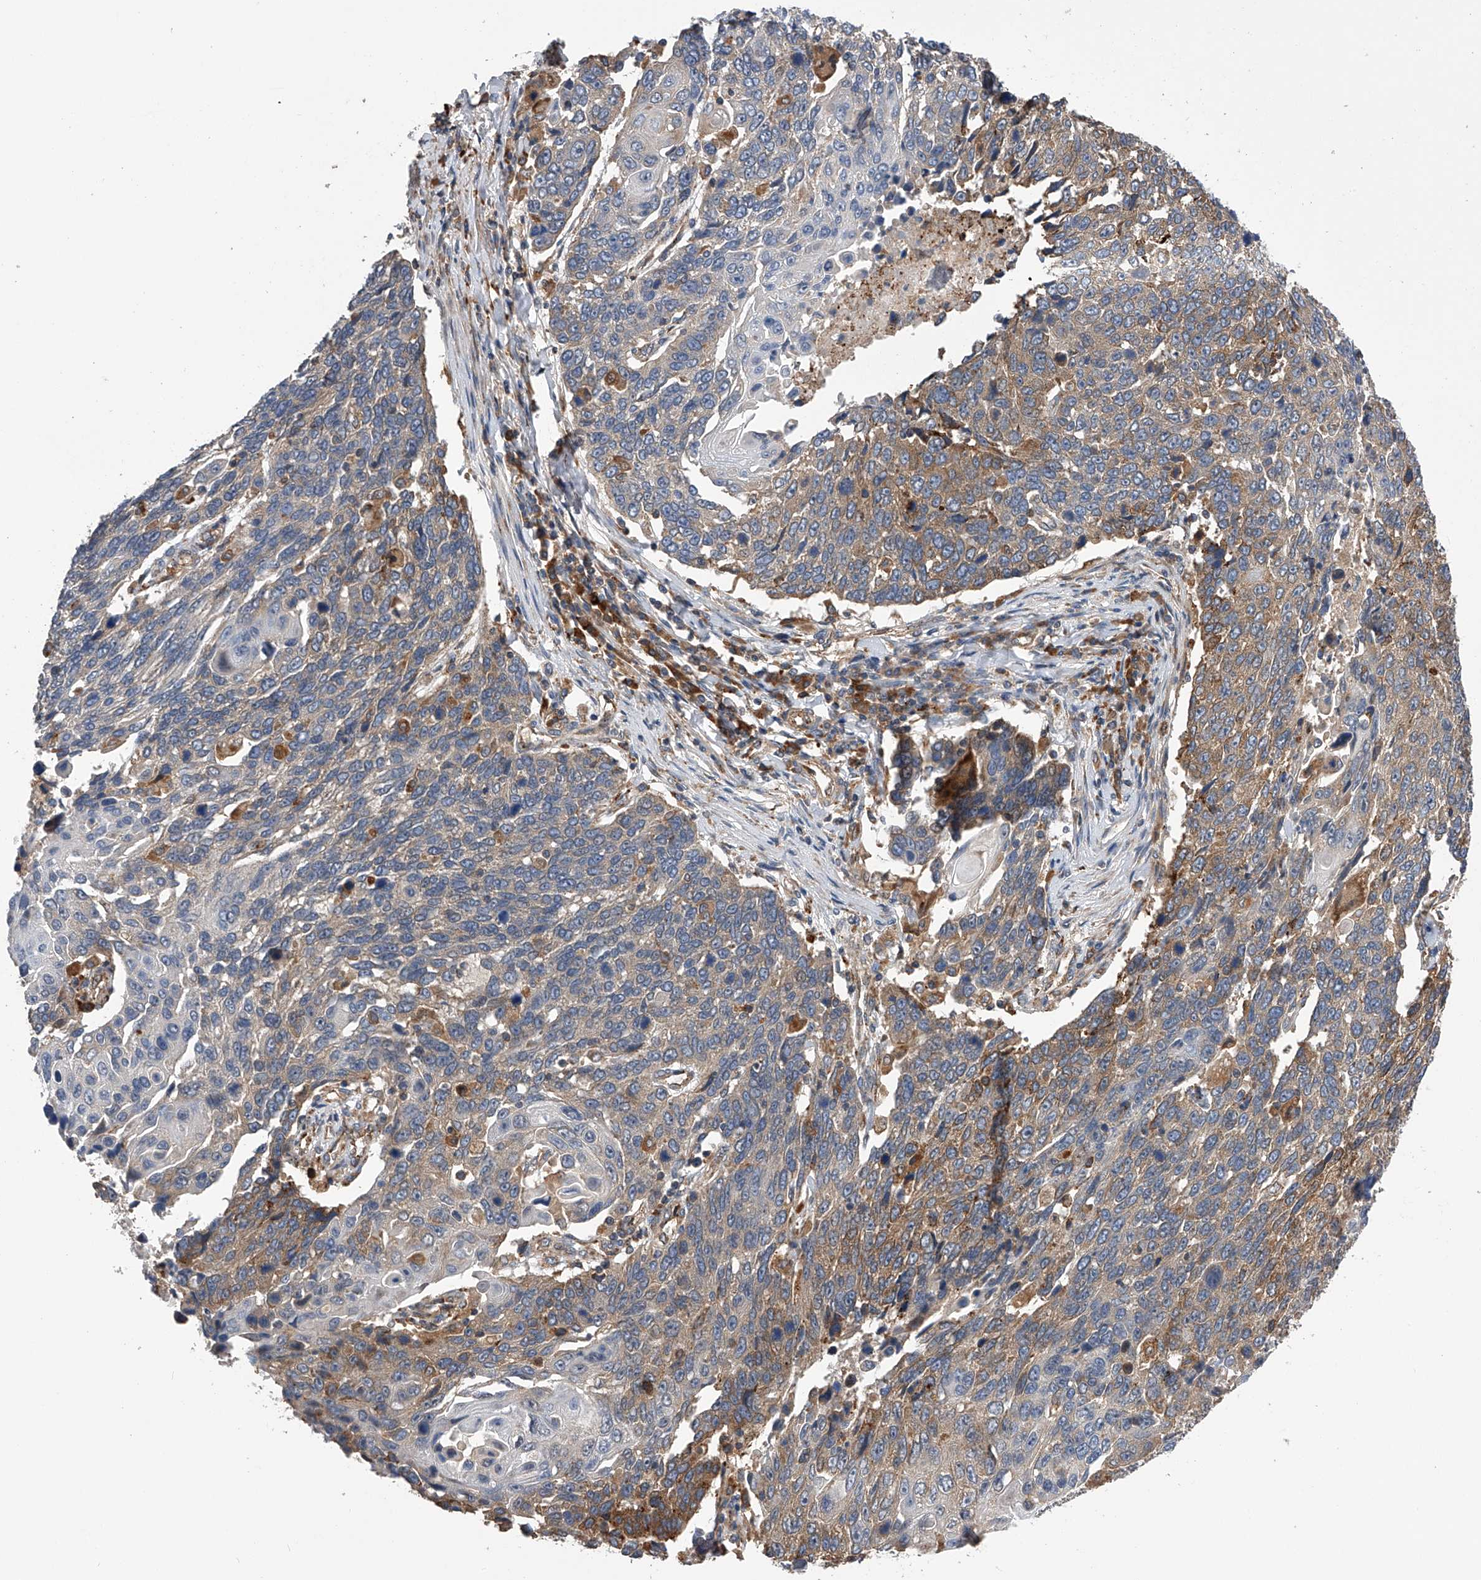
{"staining": {"intensity": "moderate", "quantity": "25%-75%", "location": "cytoplasmic/membranous"}, "tissue": "lung cancer", "cell_type": "Tumor cells", "image_type": "cancer", "snomed": [{"axis": "morphology", "description": "Squamous cell carcinoma, NOS"}, {"axis": "topography", "description": "Lung"}], "caption": "Tumor cells demonstrate medium levels of moderate cytoplasmic/membranous staining in approximately 25%-75% of cells in lung squamous cell carcinoma.", "gene": "SPOCK1", "patient": {"sex": "male", "age": 66}}